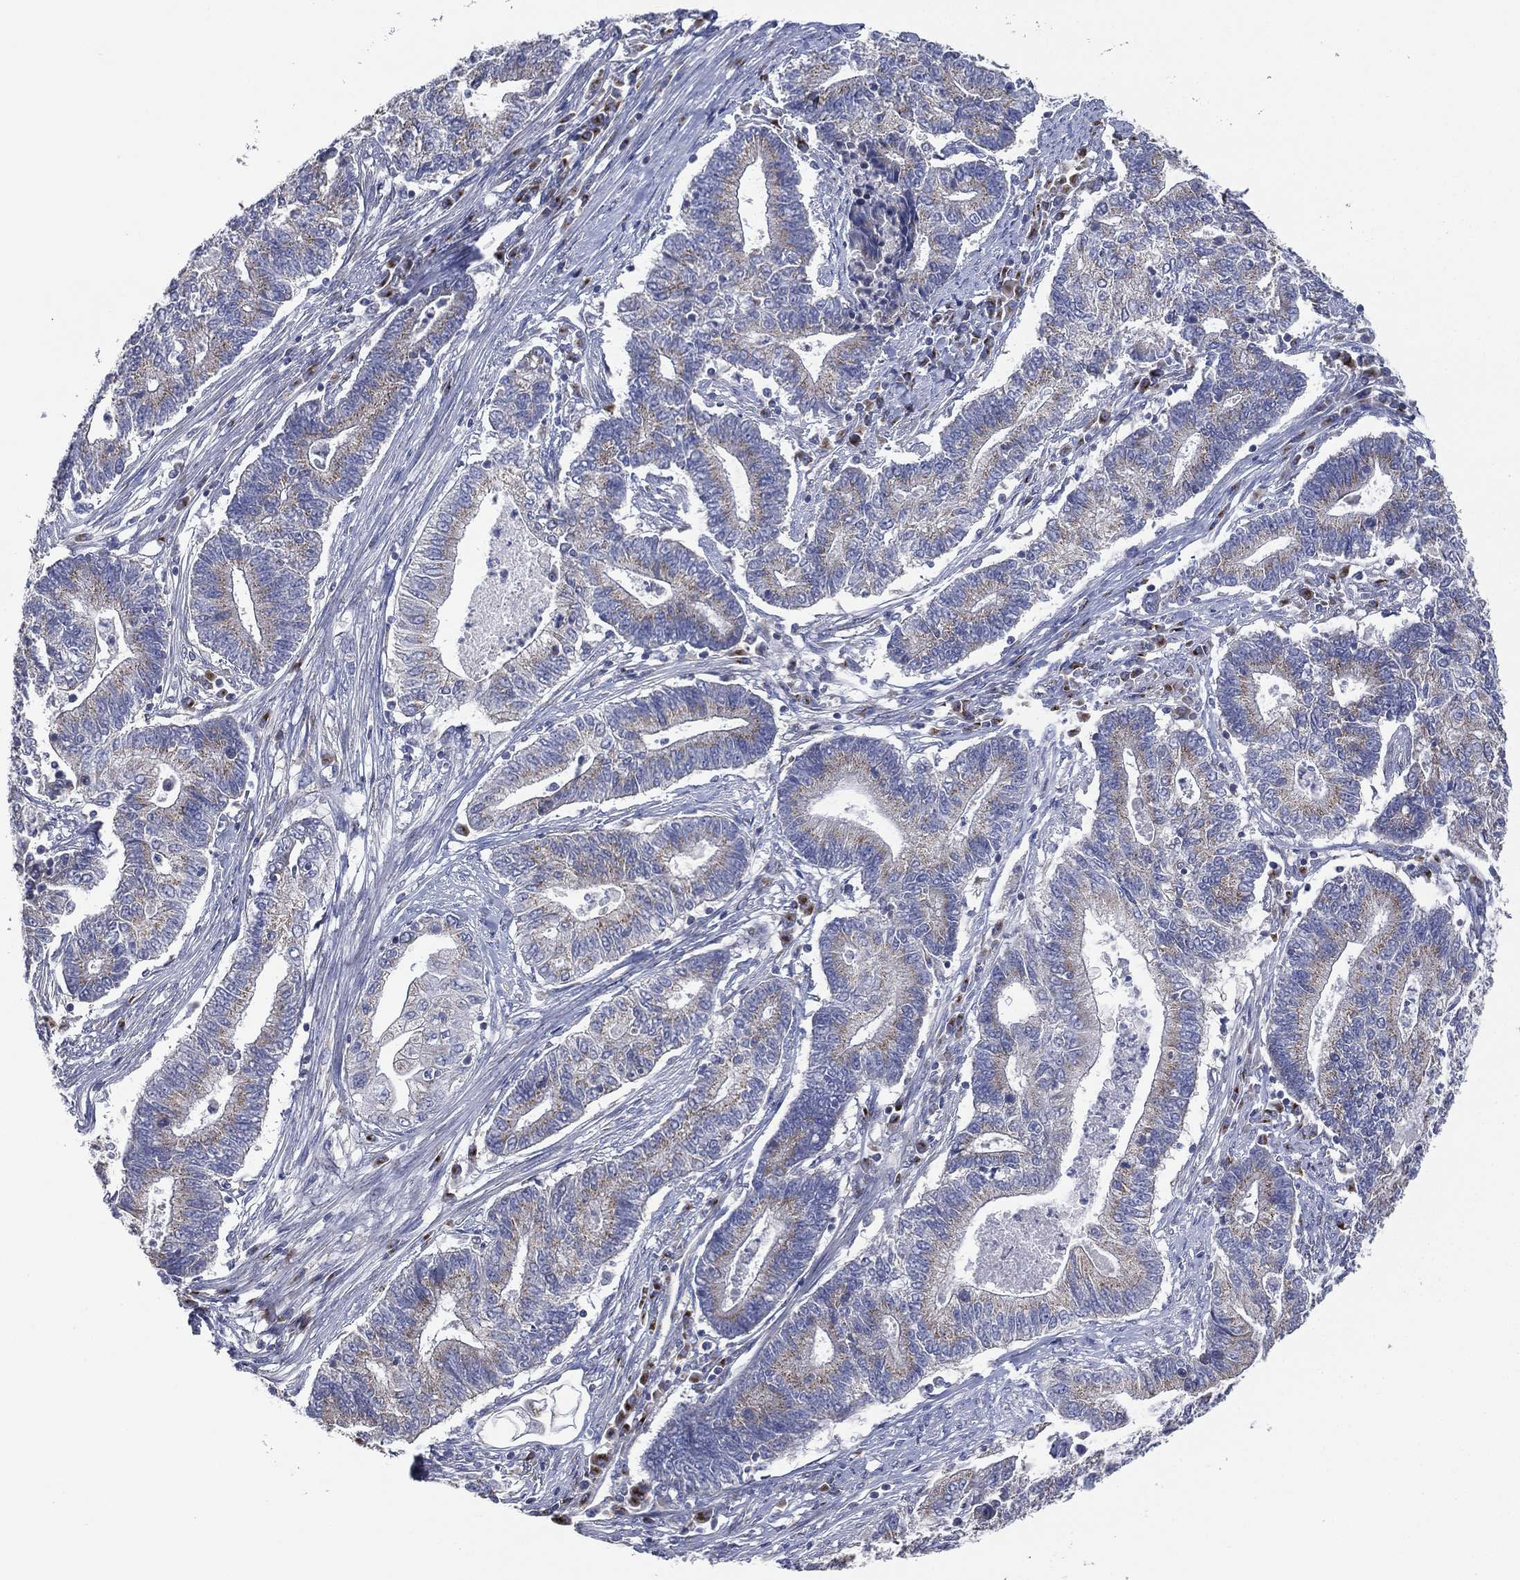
{"staining": {"intensity": "weak", "quantity": "<25%", "location": "cytoplasmic/membranous"}, "tissue": "endometrial cancer", "cell_type": "Tumor cells", "image_type": "cancer", "snomed": [{"axis": "morphology", "description": "Adenocarcinoma, NOS"}, {"axis": "topography", "description": "Uterus"}, {"axis": "topography", "description": "Endometrium"}], "caption": "Immunohistochemical staining of human adenocarcinoma (endometrial) exhibits no significant staining in tumor cells. (DAB immunohistochemistry visualized using brightfield microscopy, high magnification).", "gene": "ATP8A2", "patient": {"sex": "female", "age": 54}}